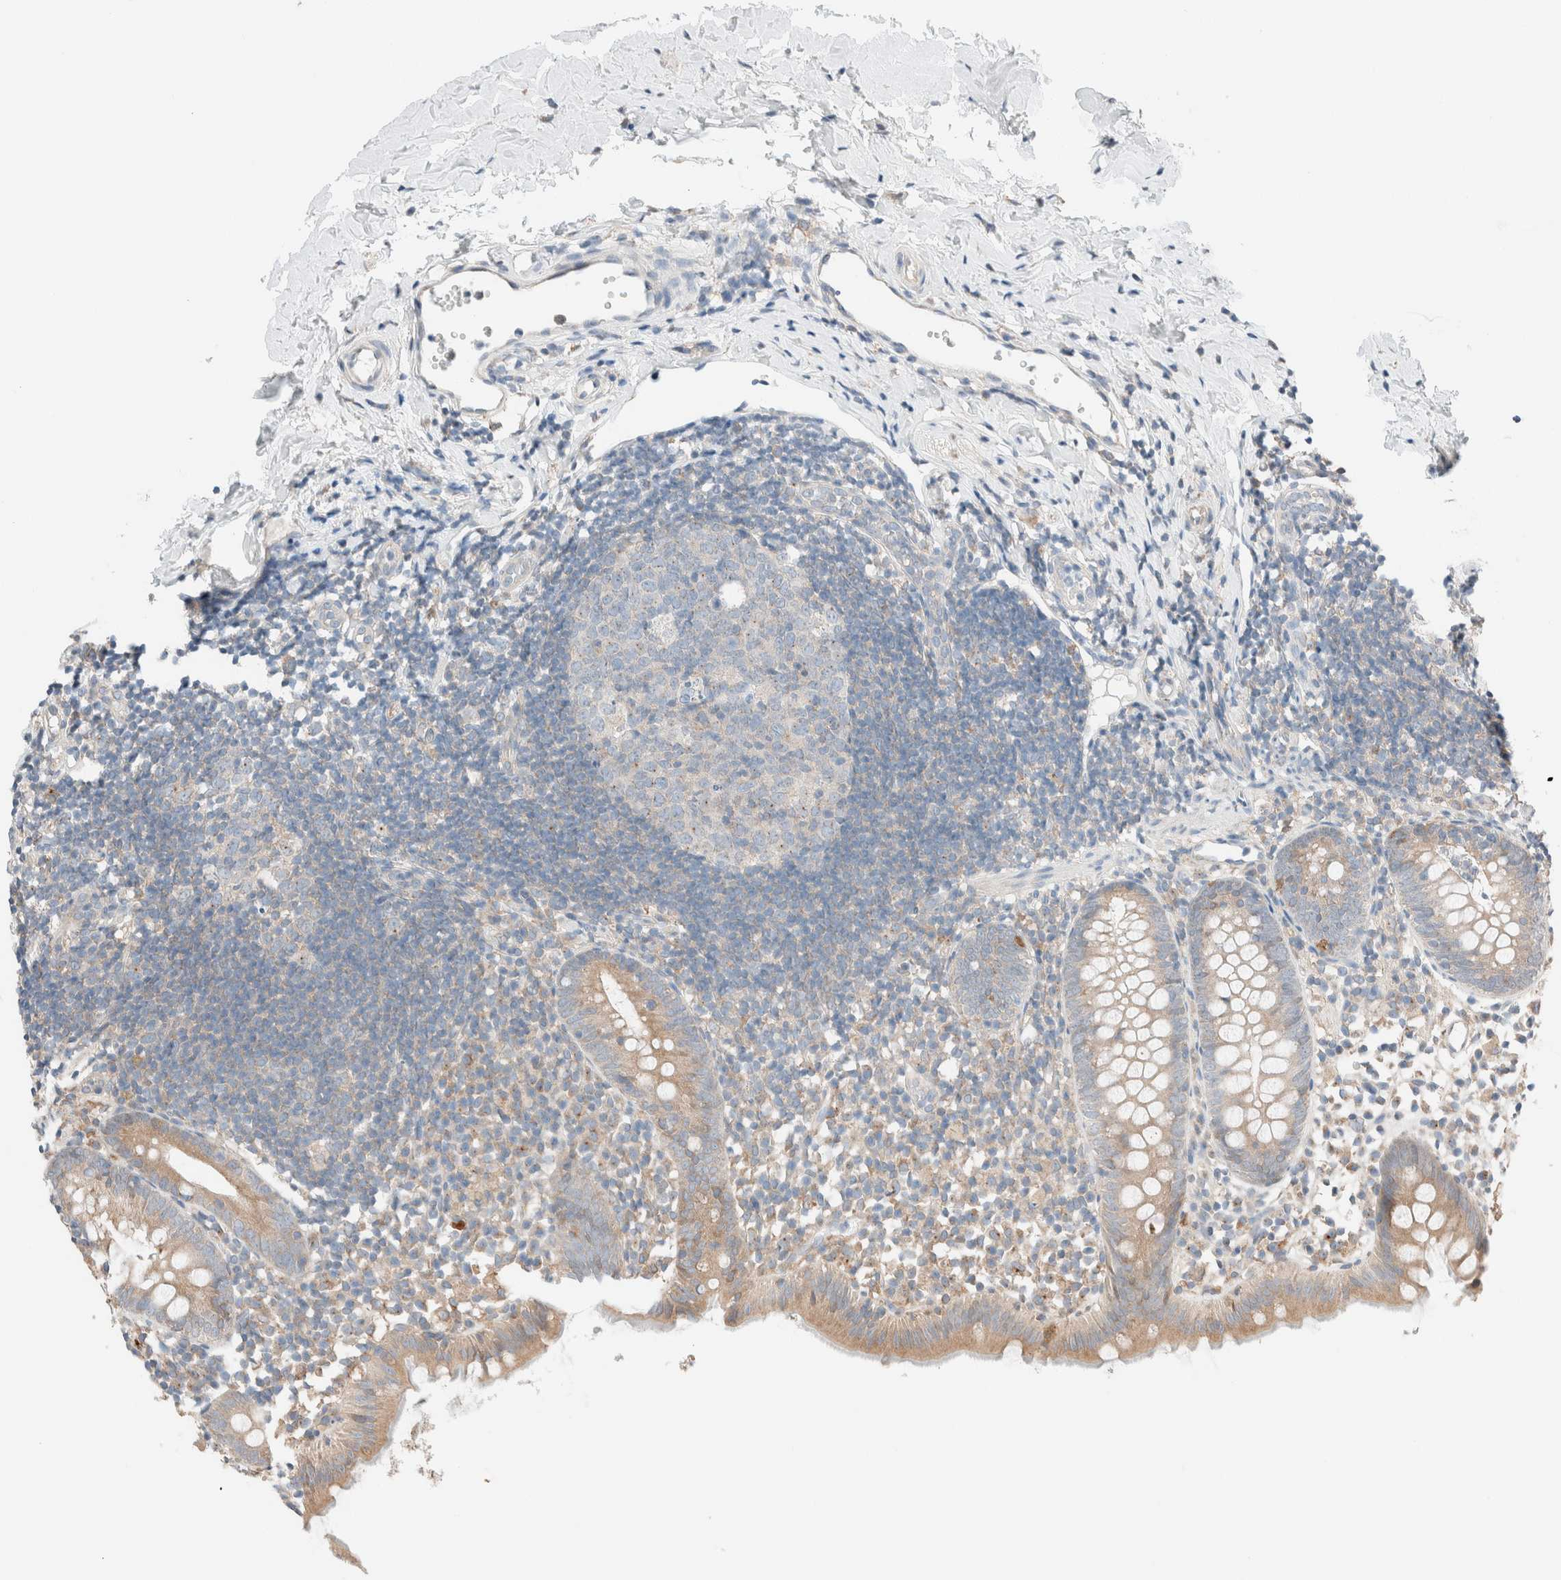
{"staining": {"intensity": "moderate", "quantity": ">75%", "location": "cytoplasmic/membranous"}, "tissue": "appendix", "cell_type": "Glandular cells", "image_type": "normal", "snomed": [{"axis": "morphology", "description": "Normal tissue, NOS"}, {"axis": "topography", "description": "Appendix"}], "caption": "Immunohistochemical staining of benign appendix reveals medium levels of moderate cytoplasmic/membranous expression in approximately >75% of glandular cells.", "gene": "PCM1", "patient": {"sex": "female", "age": 20}}